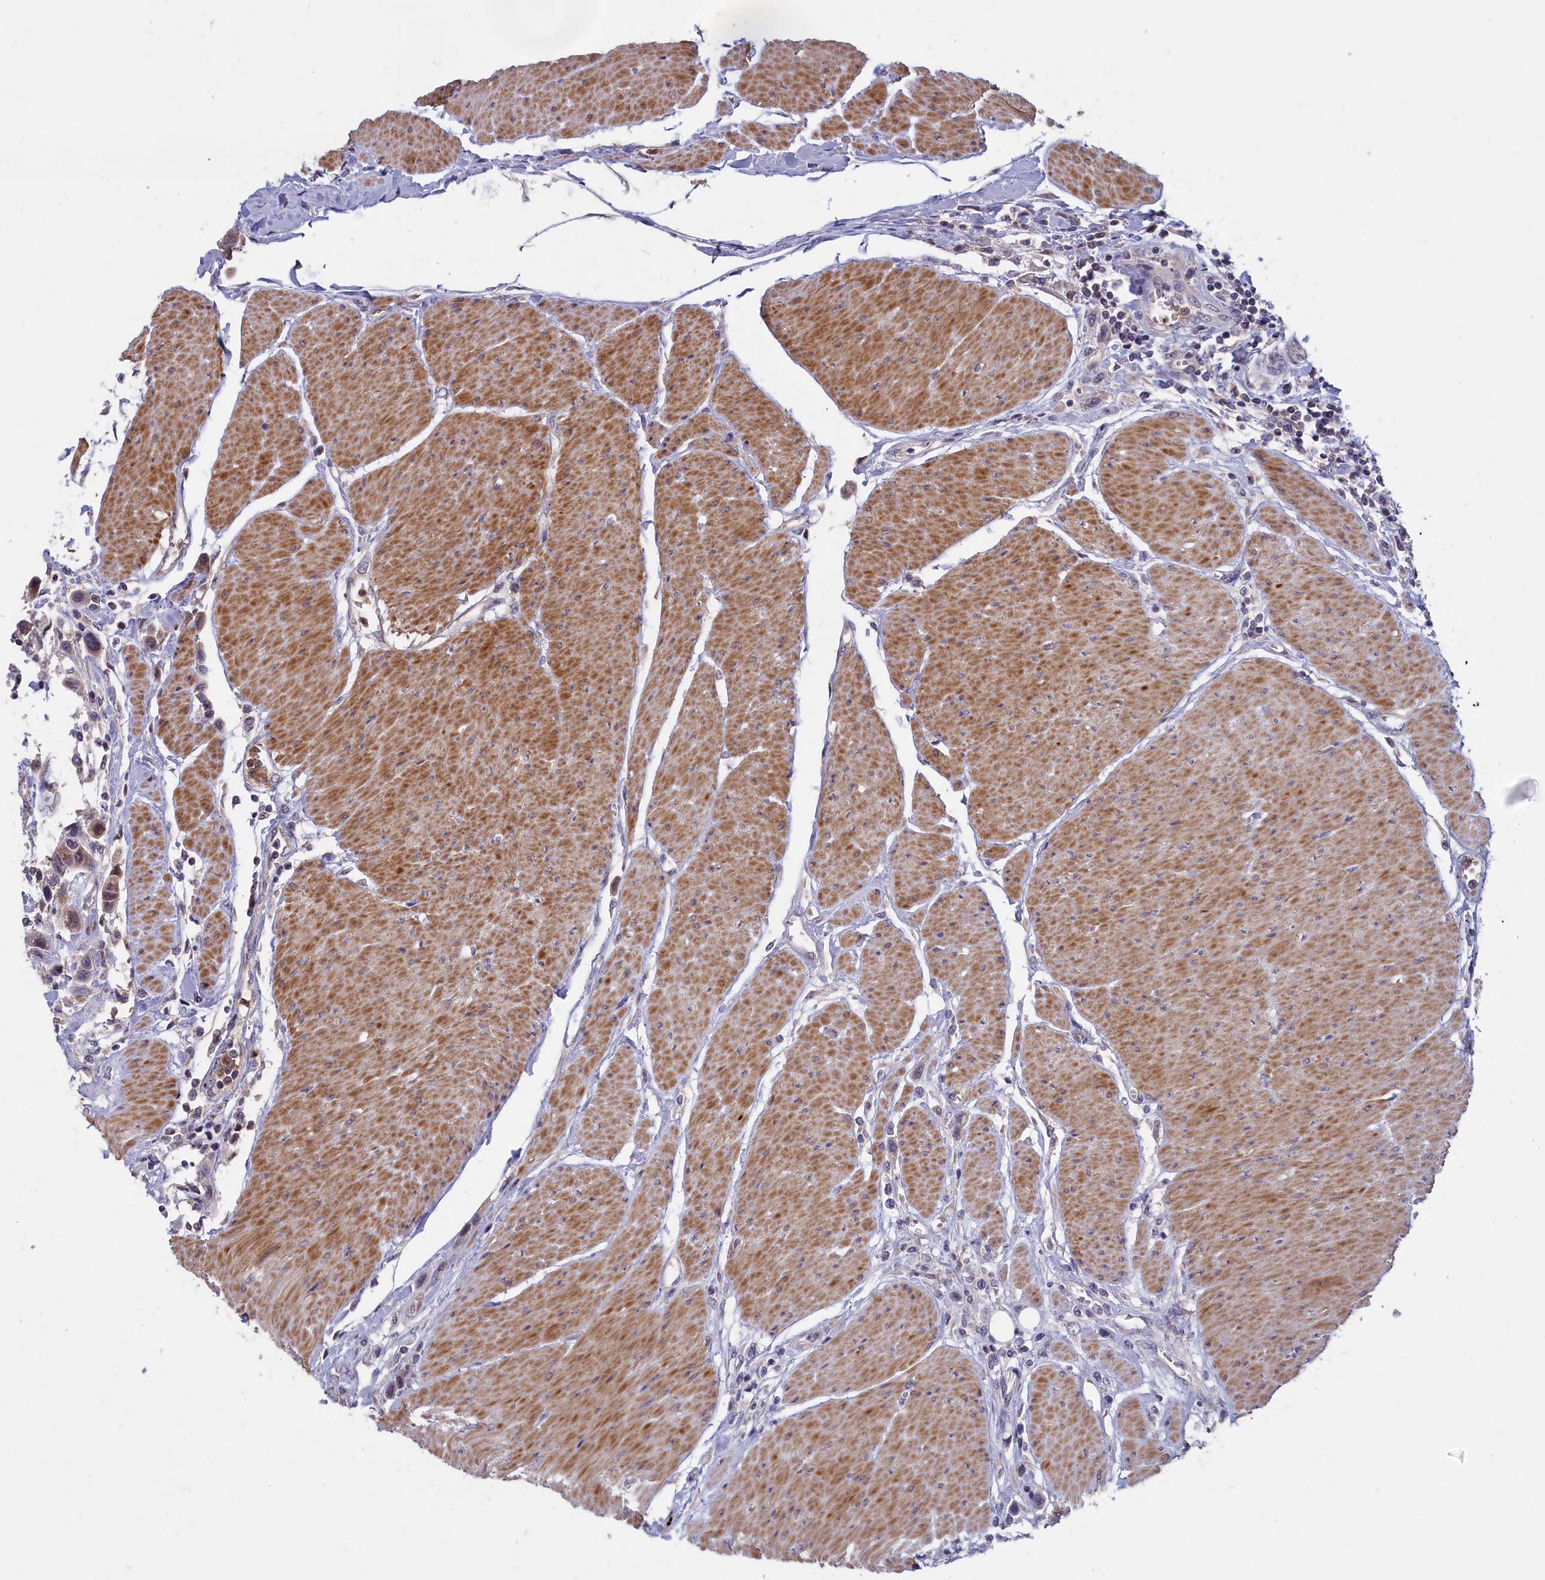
{"staining": {"intensity": "moderate", "quantity": ">75%", "location": "cytoplasmic/membranous"}, "tissue": "urothelial cancer", "cell_type": "Tumor cells", "image_type": "cancer", "snomed": [{"axis": "morphology", "description": "Urothelial carcinoma, High grade"}, {"axis": "topography", "description": "Urinary bladder"}], "caption": "The micrograph demonstrates a brown stain indicating the presence of a protein in the cytoplasmic/membranous of tumor cells in high-grade urothelial carcinoma.", "gene": "EPB41L4B", "patient": {"sex": "male", "age": 50}}